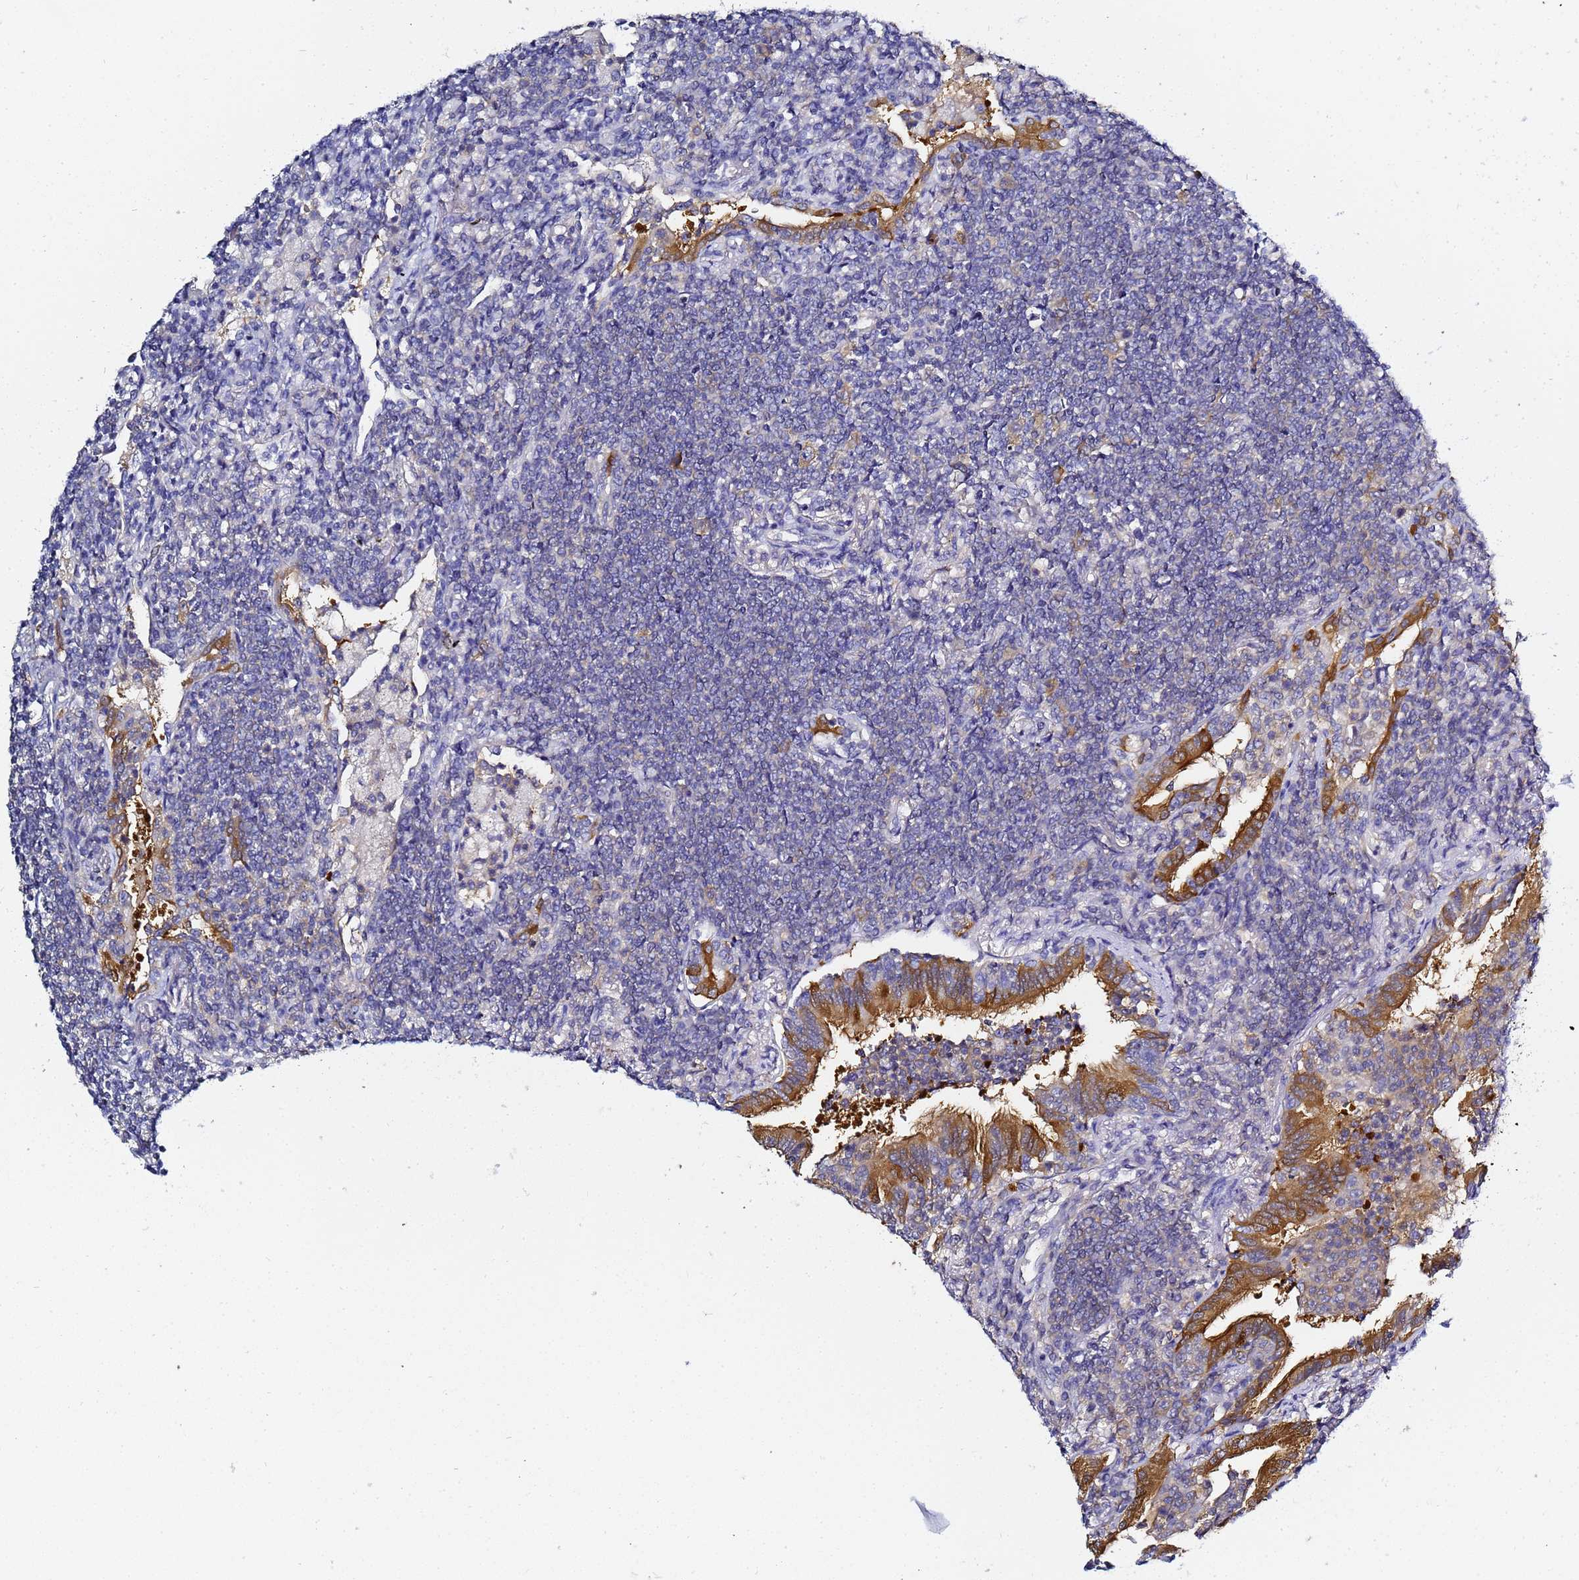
{"staining": {"intensity": "negative", "quantity": "none", "location": "none"}, "tissue": "lymphoma", "cell_type": "Tumor cells", "image_type": "cancer", "snomed": [{"axis": "morphology", "description": "Malignant lymphoma, non-Hodgkin's type, Low grade"}, {"axis": "topography", "description": "Lung"}], "caption": "Immunohistochemistry of lymphoma displays no positivity in tumor cells.", "gene": "LENG1", "patient": {"sex": "female", "age": 71}}